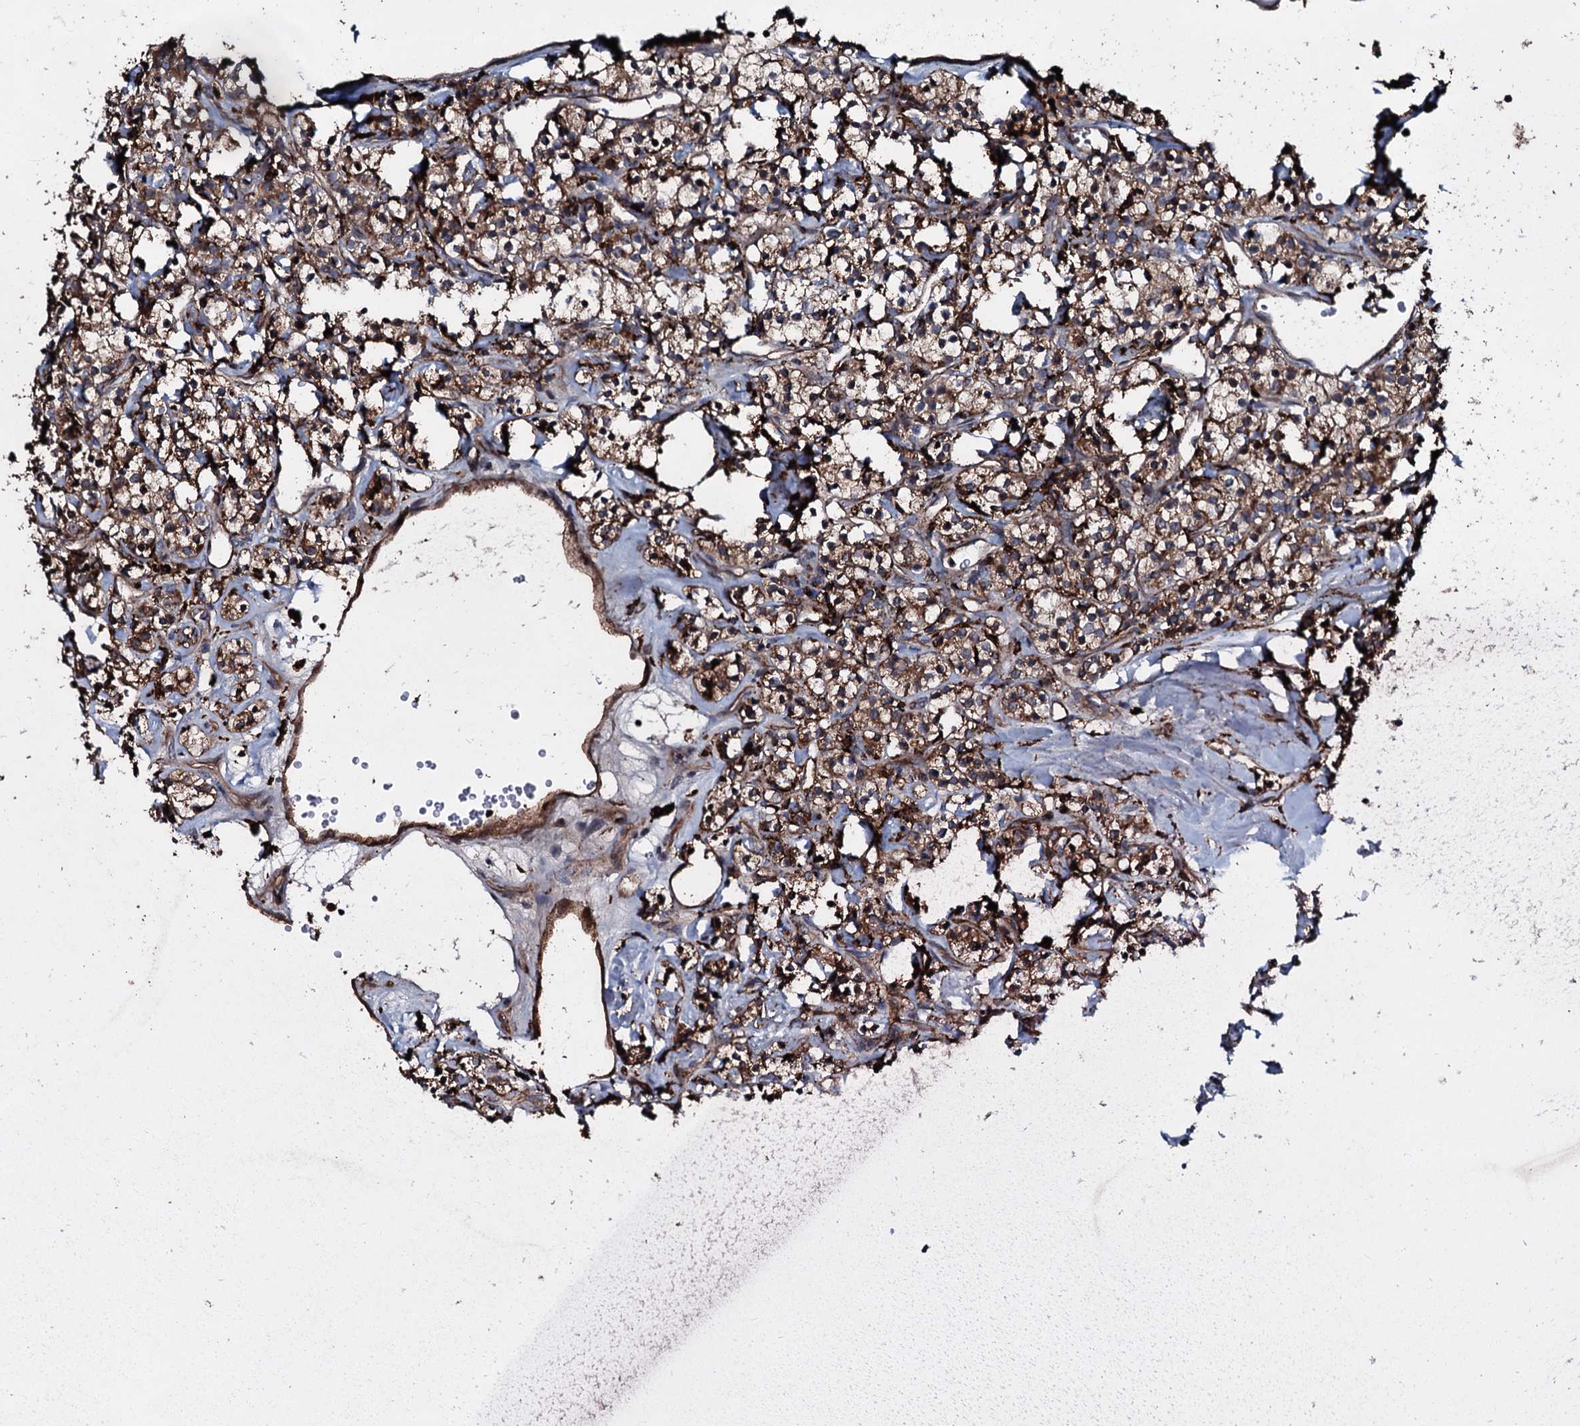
{"staining": {"intensity": "moderate", "quantity": ">75%", "location": "cytoplasmic/membranous"}, "tissue": "renal cancer", "cell_type": "Tumor cells", "image_type": "cancer", "snomed": [{"axis": "morphology", "description": "Adenocarcinoma, NOS"}, {"axis": "topography", "description": "Kidney"}], "caption": "This image reveals immunohistochemistry staining of renal cancer (adenocarcinoma), with medium moderate cytoplasmic/membranous positivity in about >75% of tumor cells.", "gene": "TPGS2", "patient": {"sex": "male", "age": 77}}